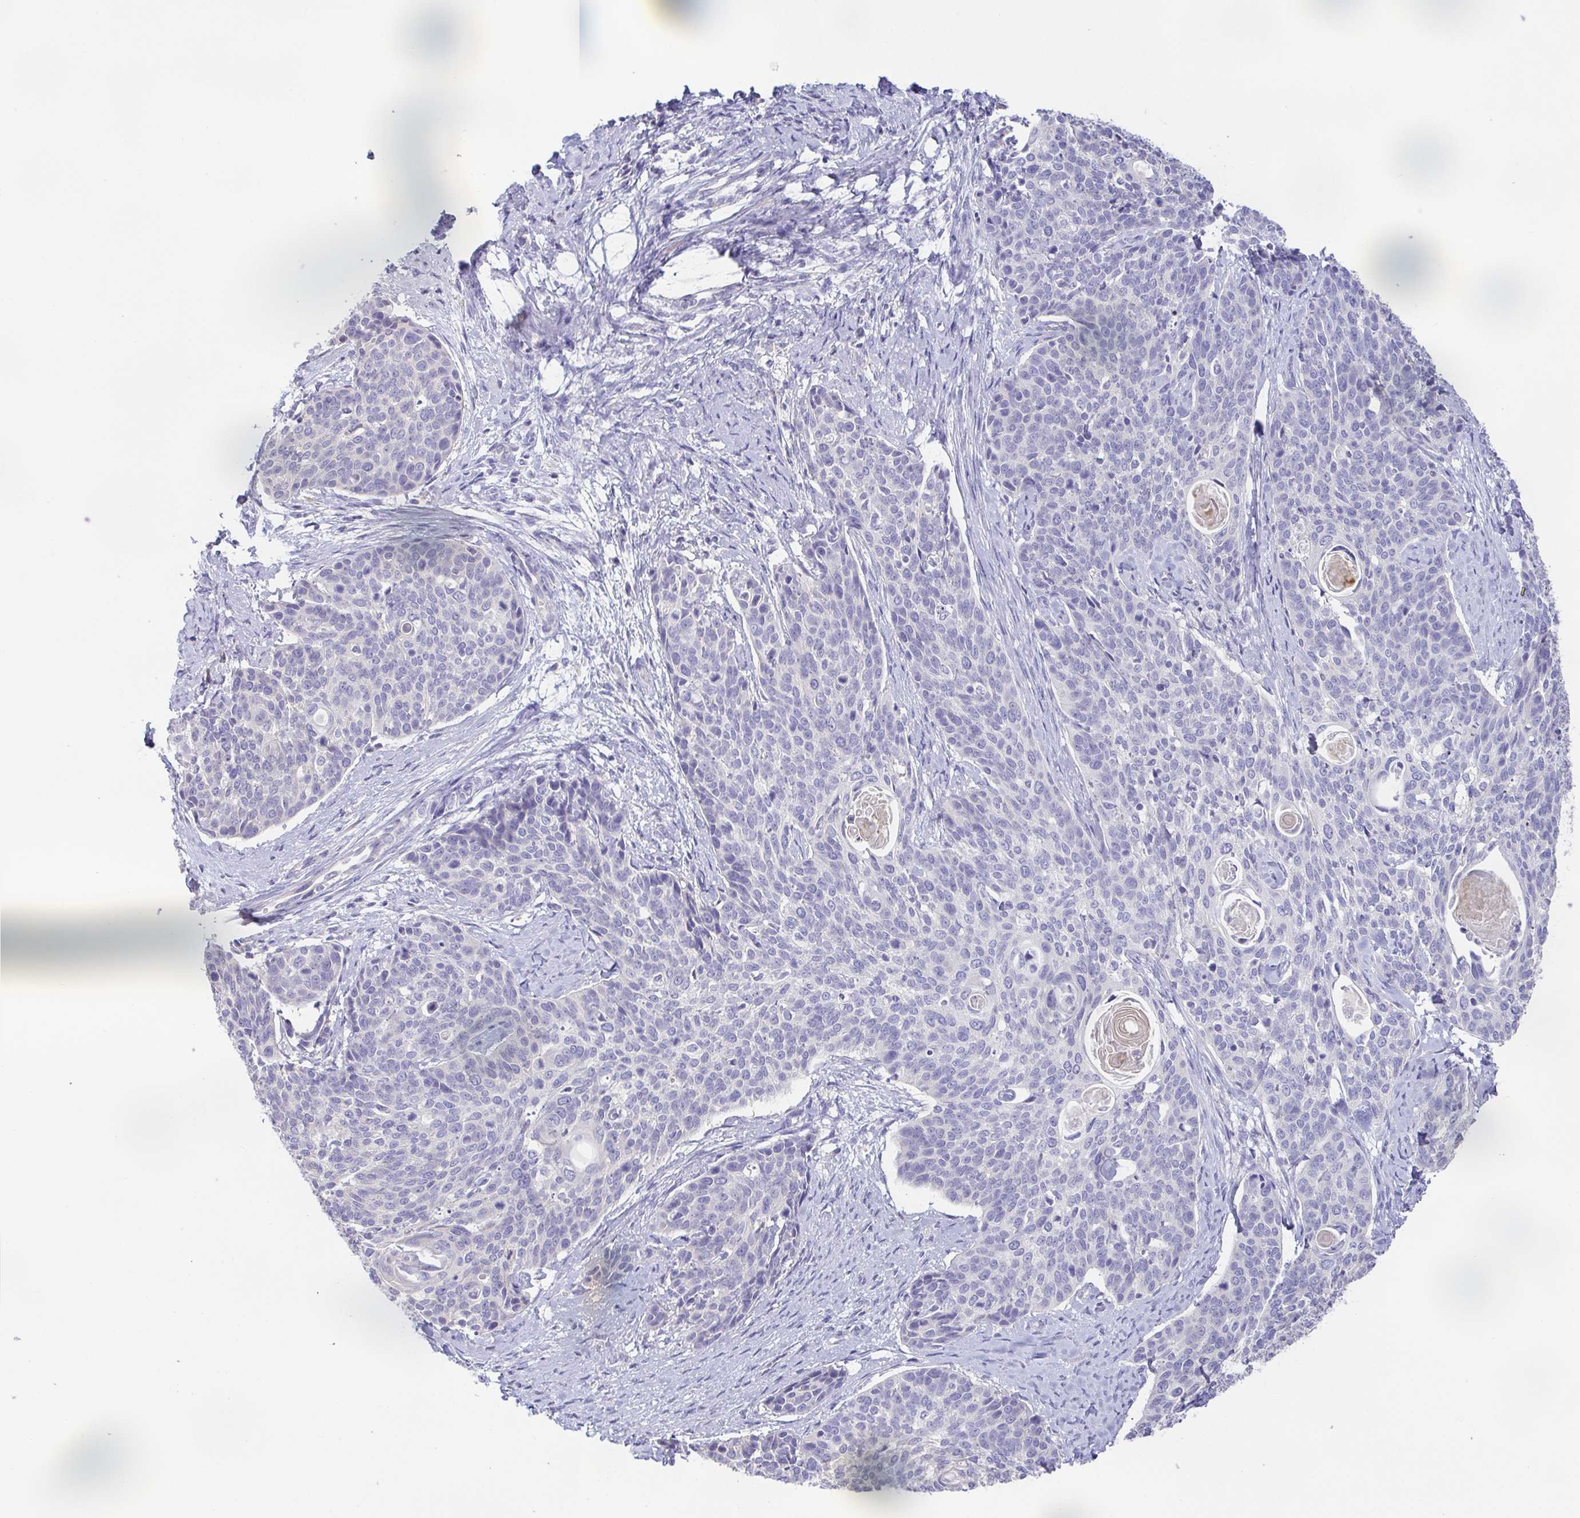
{"staining": {"intensity": "negative", "quantity": "none", "location": "none"}, "tissue": "cervical cancer", "cell_type": "Tumor cells", "image_type": "cancer", "snomed": [{"axis": "morphology", "description": "Squamous cell carcinoma, NOS"}, {"axis": "topography", "description": "Cervix"}], "caption": "An immunohistochemistry image of cervical cancer is shown. There is no staining in tumor cells of cervical cancer. The staining is performed using DAB brown chromogen with nuclei counter-stained in using hematoxylin.", "gene": "PKDREJ", "patient": {"sex": "female", "age": 69}}